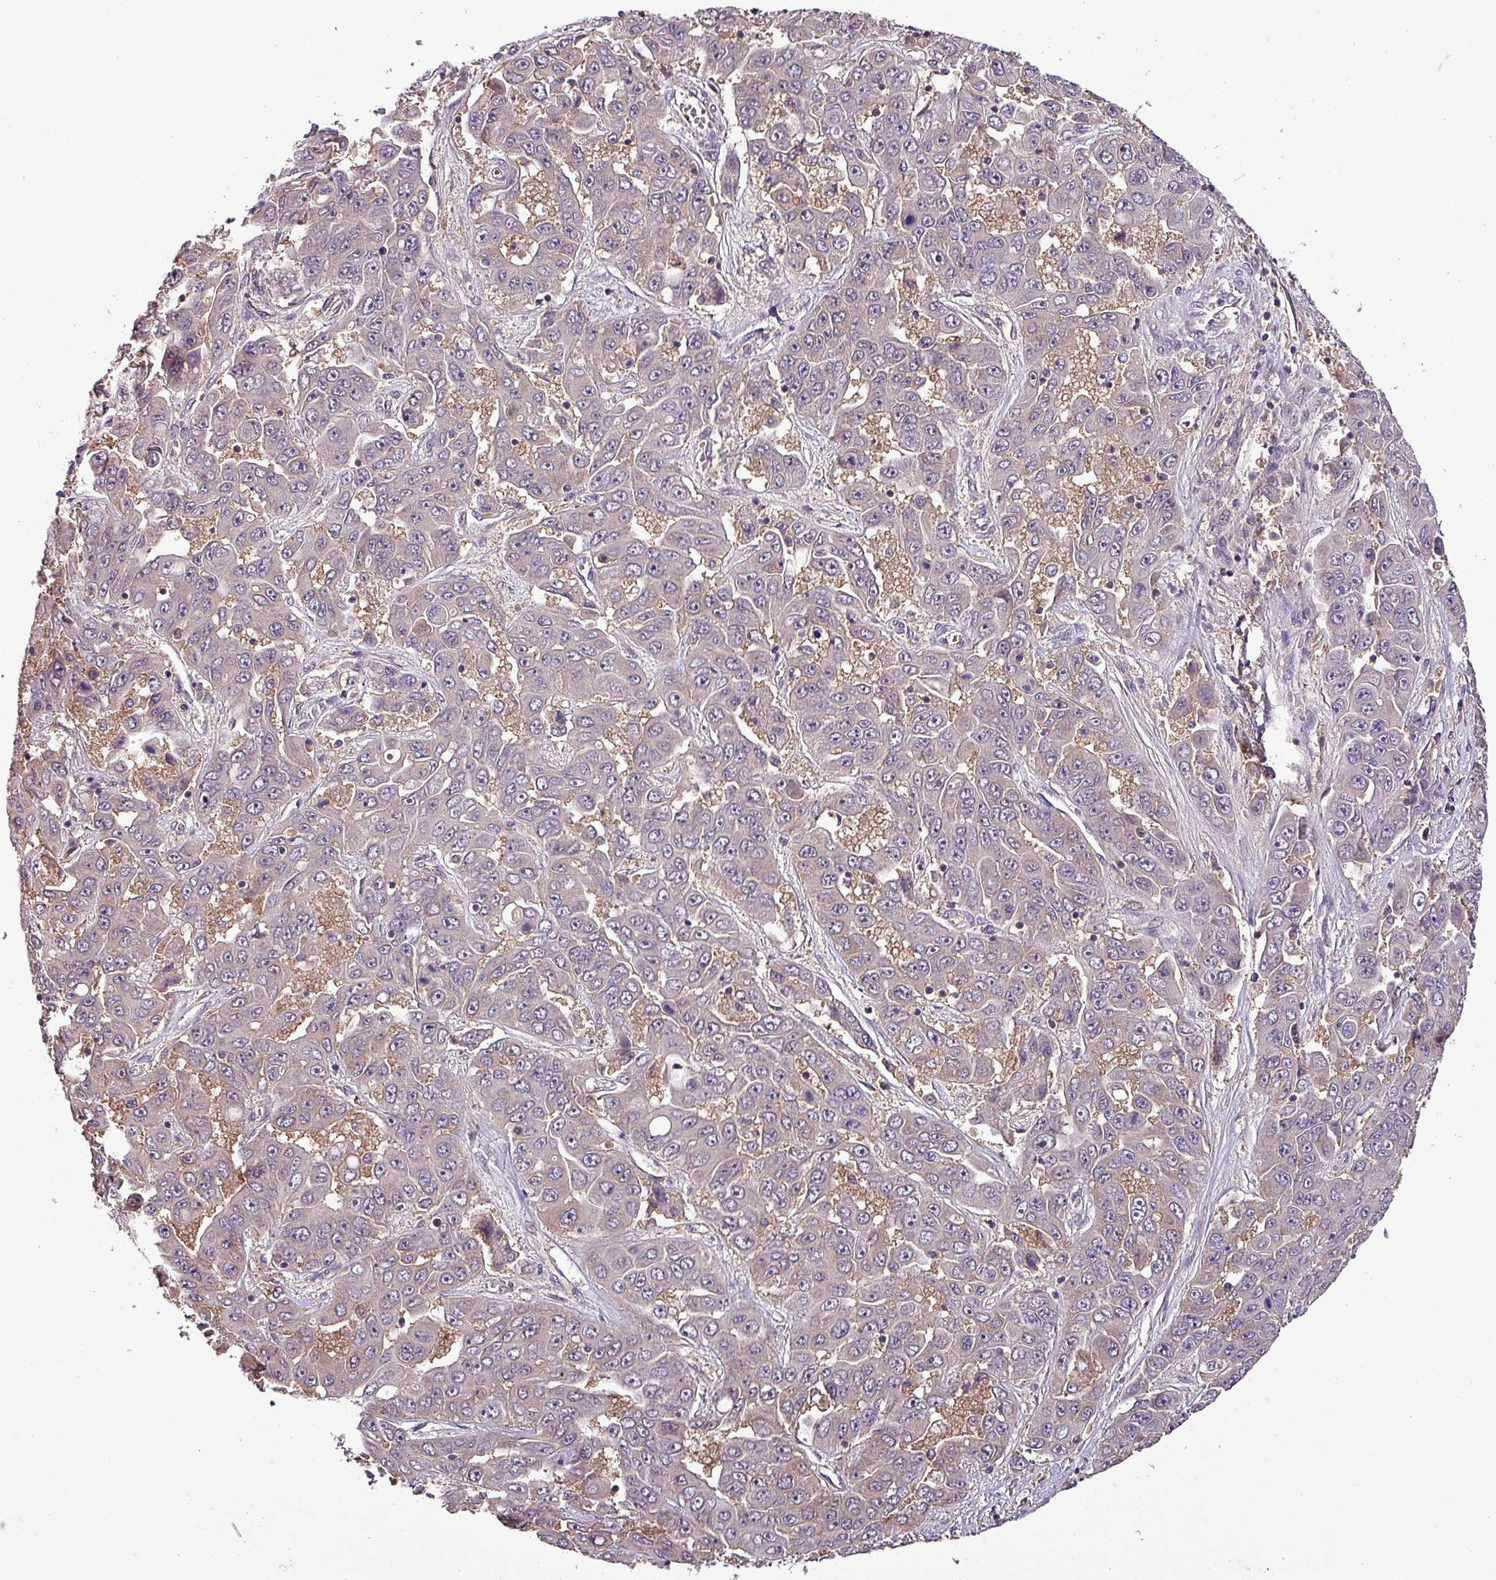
{"staining": {"intensity": "negative", "quantity": "none", "location": "none"}, "tissue": "liver cancer", "cell_type": "Tumor cells", "image_type": "cancer", "snomed": [{"axis": "morphology", "description": "Cholangiocarcinoma"}, {"axis": "topography", "description": "Liver"}], "caption": "Immunohistochemistry of human liver cancer reveals no staining in tumor cells.", "gene": "PAFAH1B2", "patient": {"sex": "female", "age": 52}}